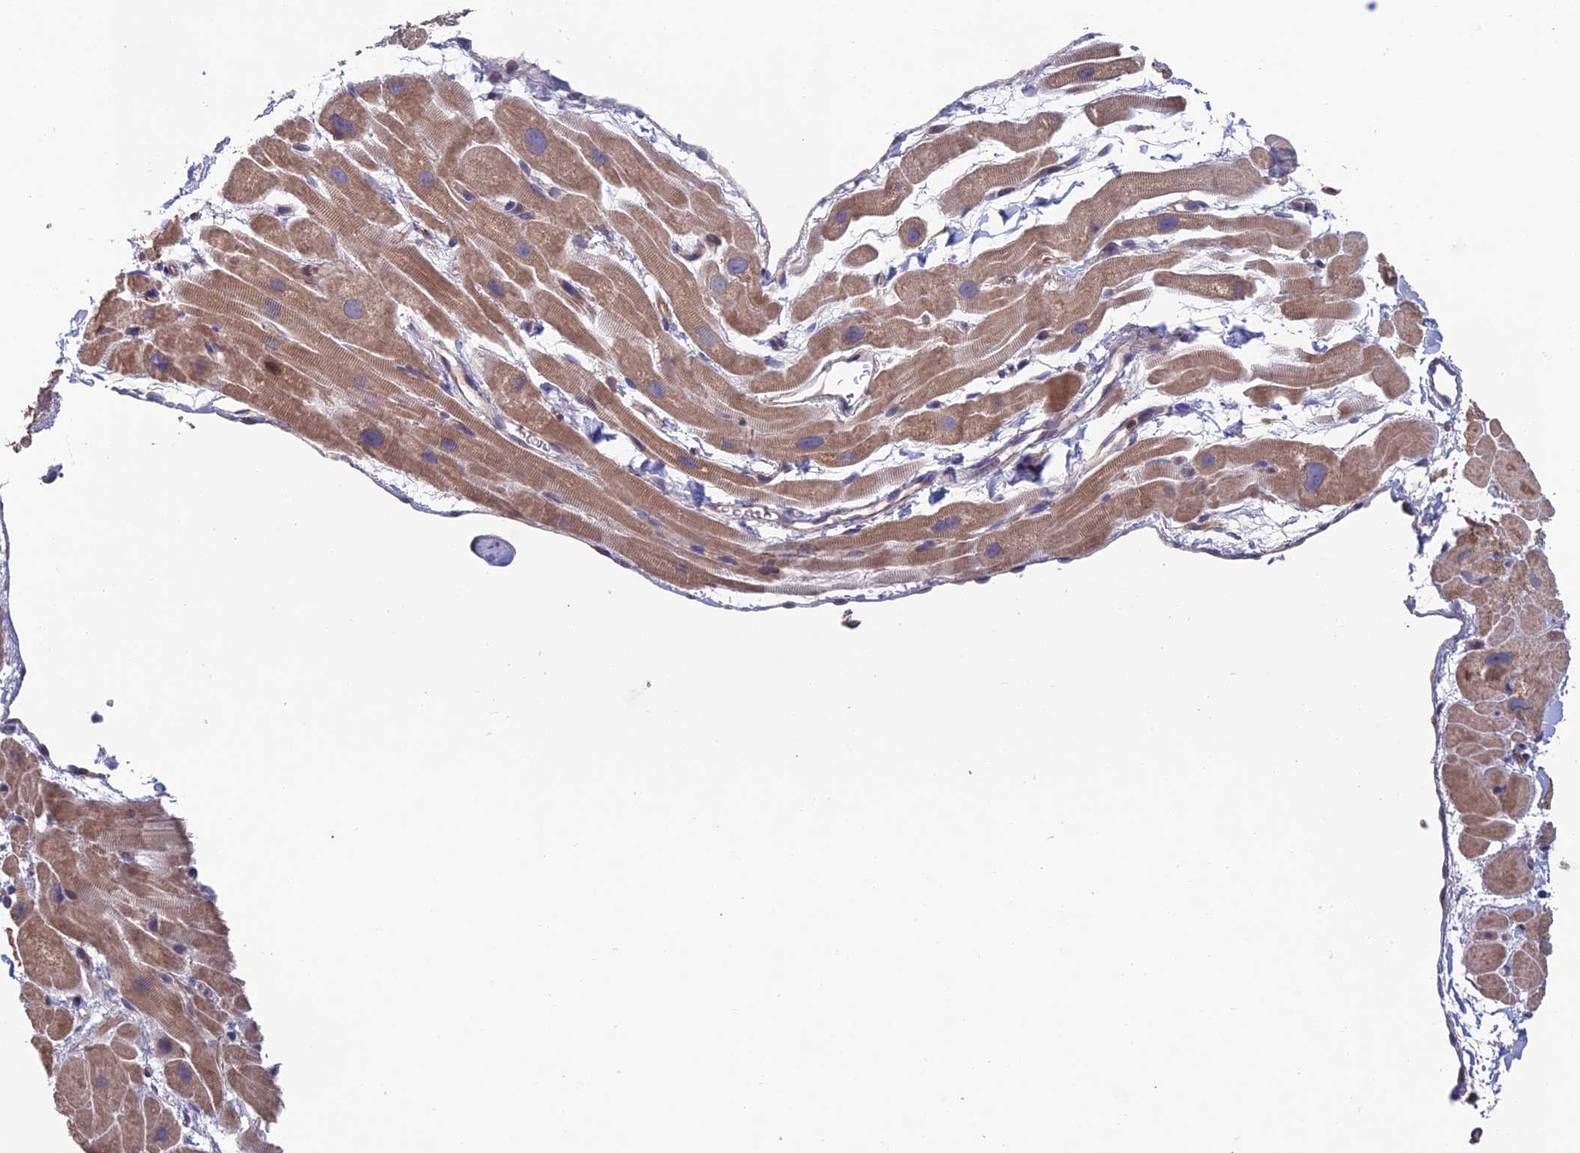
{"staining": {"intensity": "moderate", "quantity": "25%-75%", "location": "cytoplasmic/membranous"}, "tissue": "heart muscle", "cell_type": "Cardiomyocytes", "image_type": "normal", "snomed": [{"axis": "morphology", "description": "Normal tissue, NOS"}, {"axis": "topography", "description": "Heart"}], "caption": "A brown stain labels moderate cytoplasmic/membranous staining of a protein in cardiomyocytes of unremarkable heart muscle.", "gene": "USP37", "patient": {"sex": "male", "age": 49}}